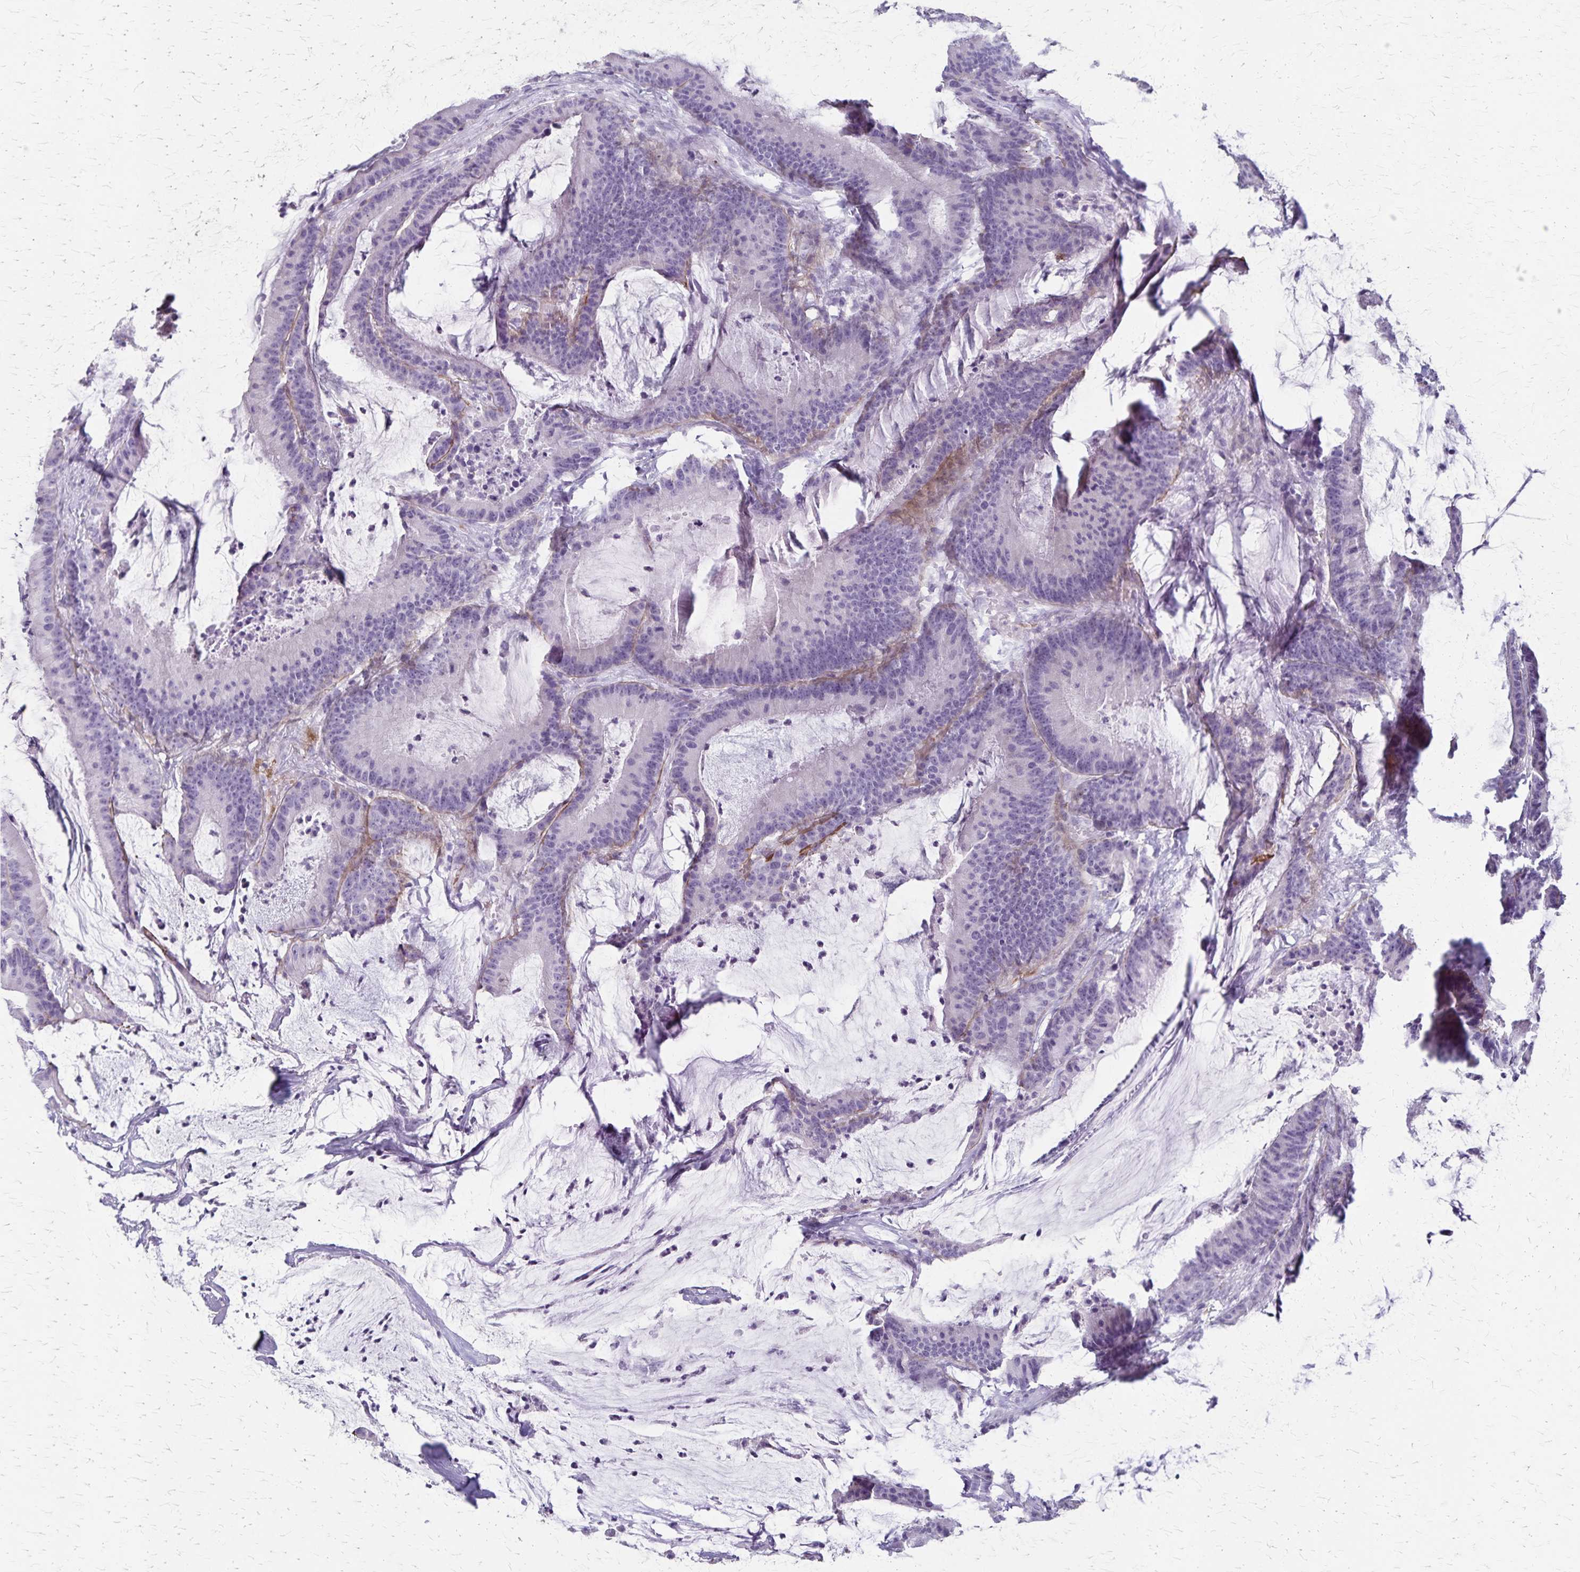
{"staining": {"intensity": "negative", "quantity": "none", "location": "none"}, "tissue": "colorectal cancer", "cell_type": "Tumor cells", "image_type": "cancer", "snomed": [{"axis": "morphology", "description": "Adenocarcinoma, NOS"}, {"axis": "topography", "description": "Colon"}], "caption": "Immunohistochemistry micrograph of adenocarcinoma (colorectal) stained for a protein (brown), which demonstrates no positivity in tumor cells.", "gene": "RASL10B", "patient": {"sex": "female", "age": 78}}